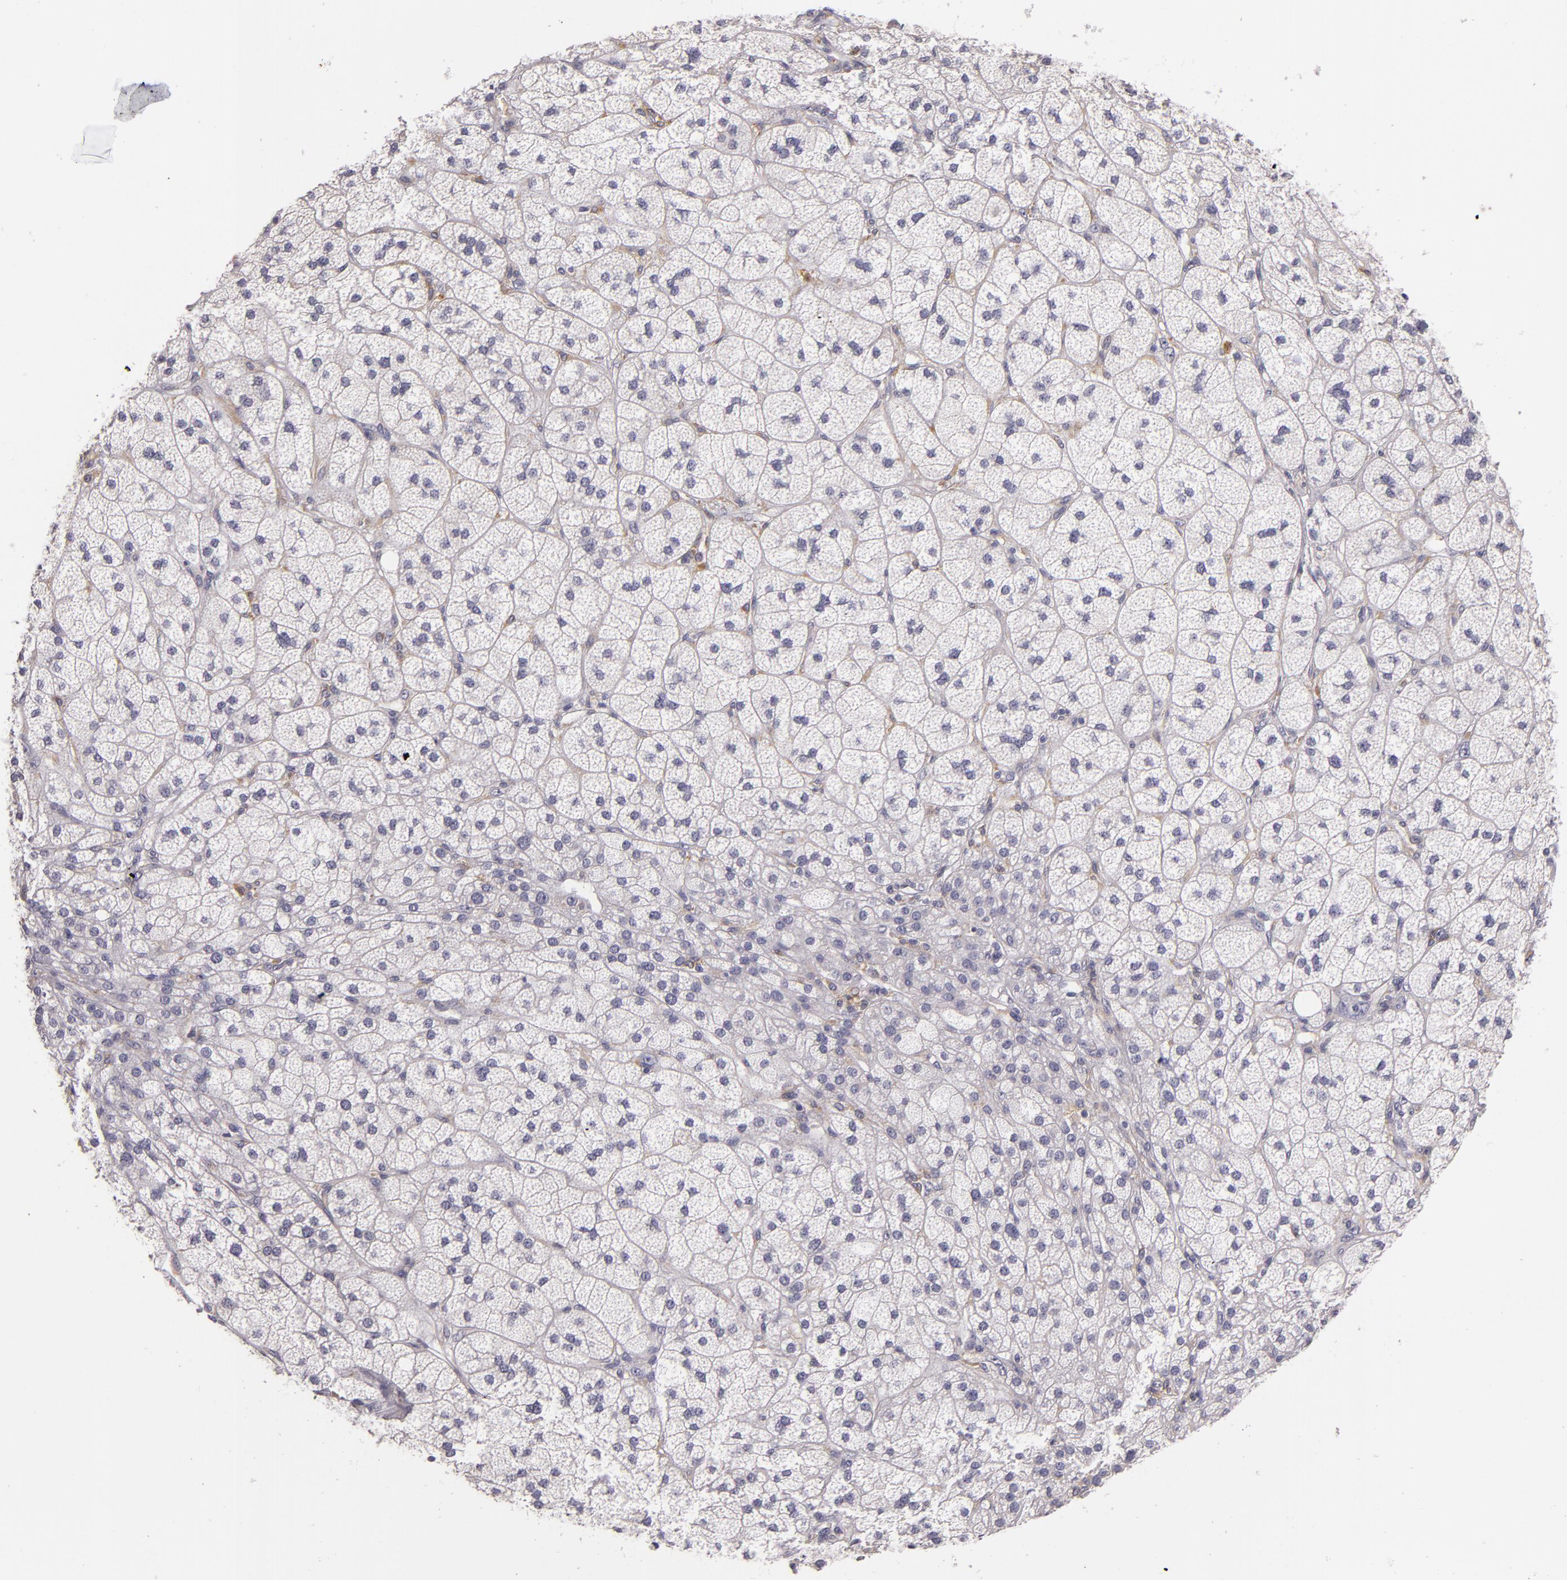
{"staining": {"intensity": "weak", "quantity": "<25%", "location": "cytoplasmic/membranous"}, "tissue": "adrenal gland", "cell_type": "Glandular cells", "image_type": "normal", "snomed": [{"axis": "morphology", "description": "Normal tissue, NOS"}, {"axis": "topography", "description": "Adrenal gland"}], "caption": "Glandular cells show no significant positivity in normal adrenal gland. The staining is performed using DAB (3,3'-diaminobenzidine) brown chromogen with nuclei counter-stained in using hematoxylin.", "gene": "TLR8", "patient": {"sex": "female", "age": 60}}